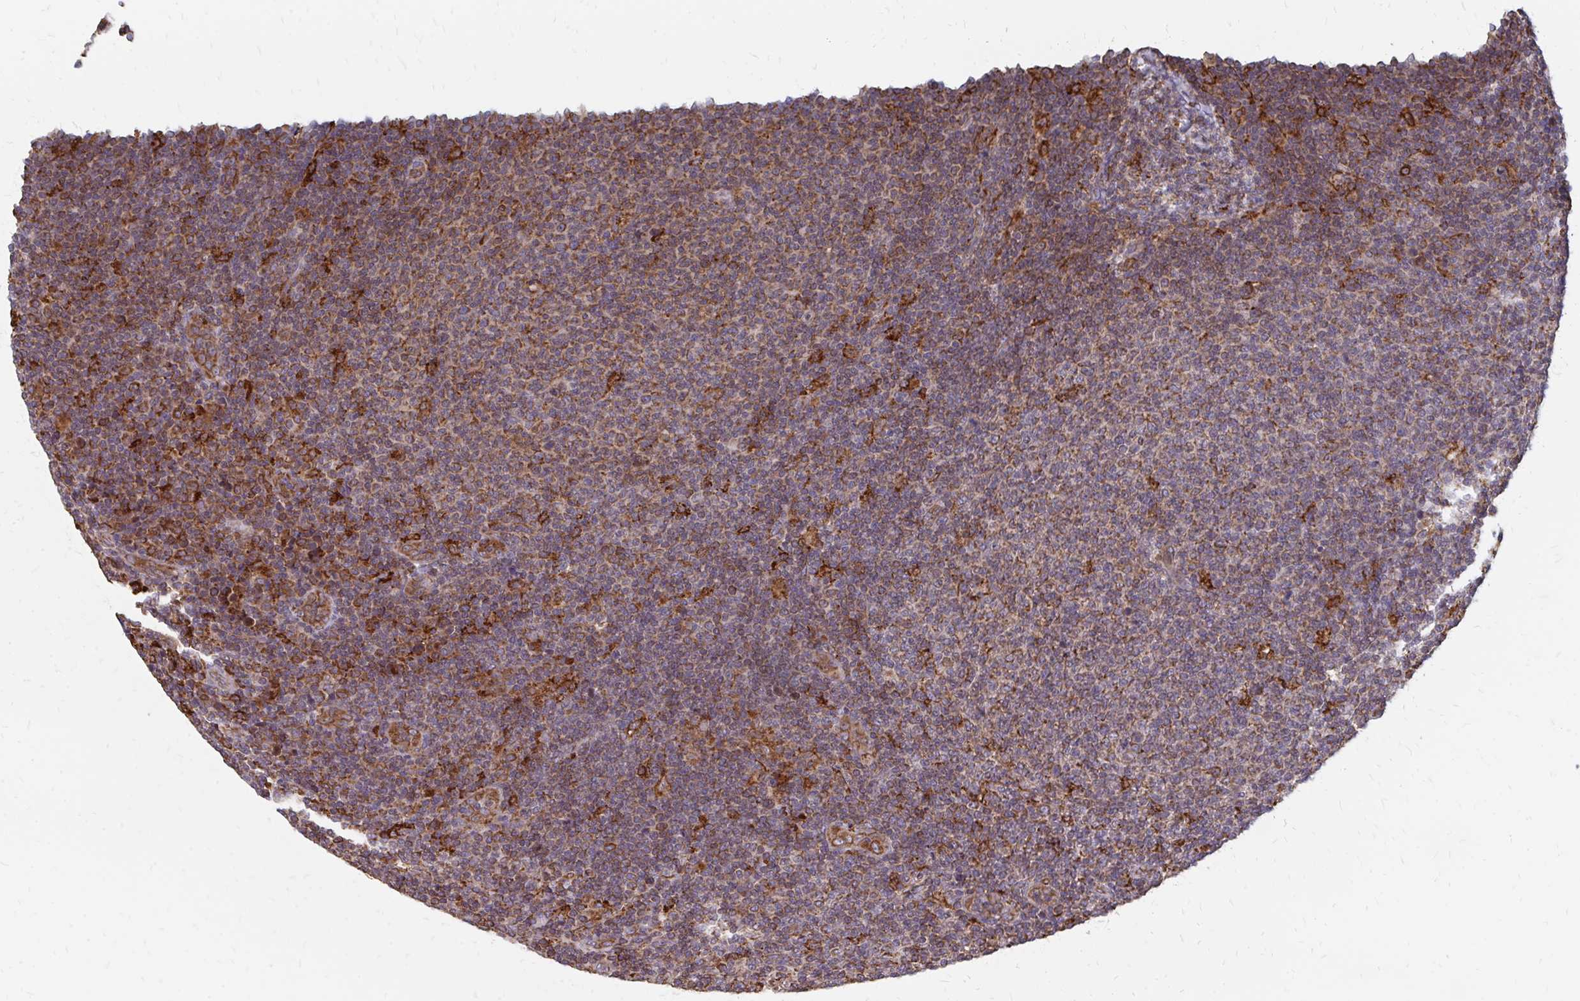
{"staining": {"intensity": "moderate", "quantity": "25%-75%", "location": "cytoplasmic/membranous"}, "tissue": "lymphoma", "cell_type": "Tumor cells", "image_type": "cancer", "snomed": [{"axis": "morphology", "description": "Malignant lymphoma, non-Hodgkin's type, Low grade"}, {"axis": "topography", "description": "Lymph node"}], "caption": "Malignant lymphoma, non-Hodgkin's type (low-grade) stained with a brown dye demonstrates moderate cytoplasmic/membranous positive expression in about 25%-75% of tumor cells.", "gene": "PPP1R13L", "patient": {"sex": "male", "age": 66}}